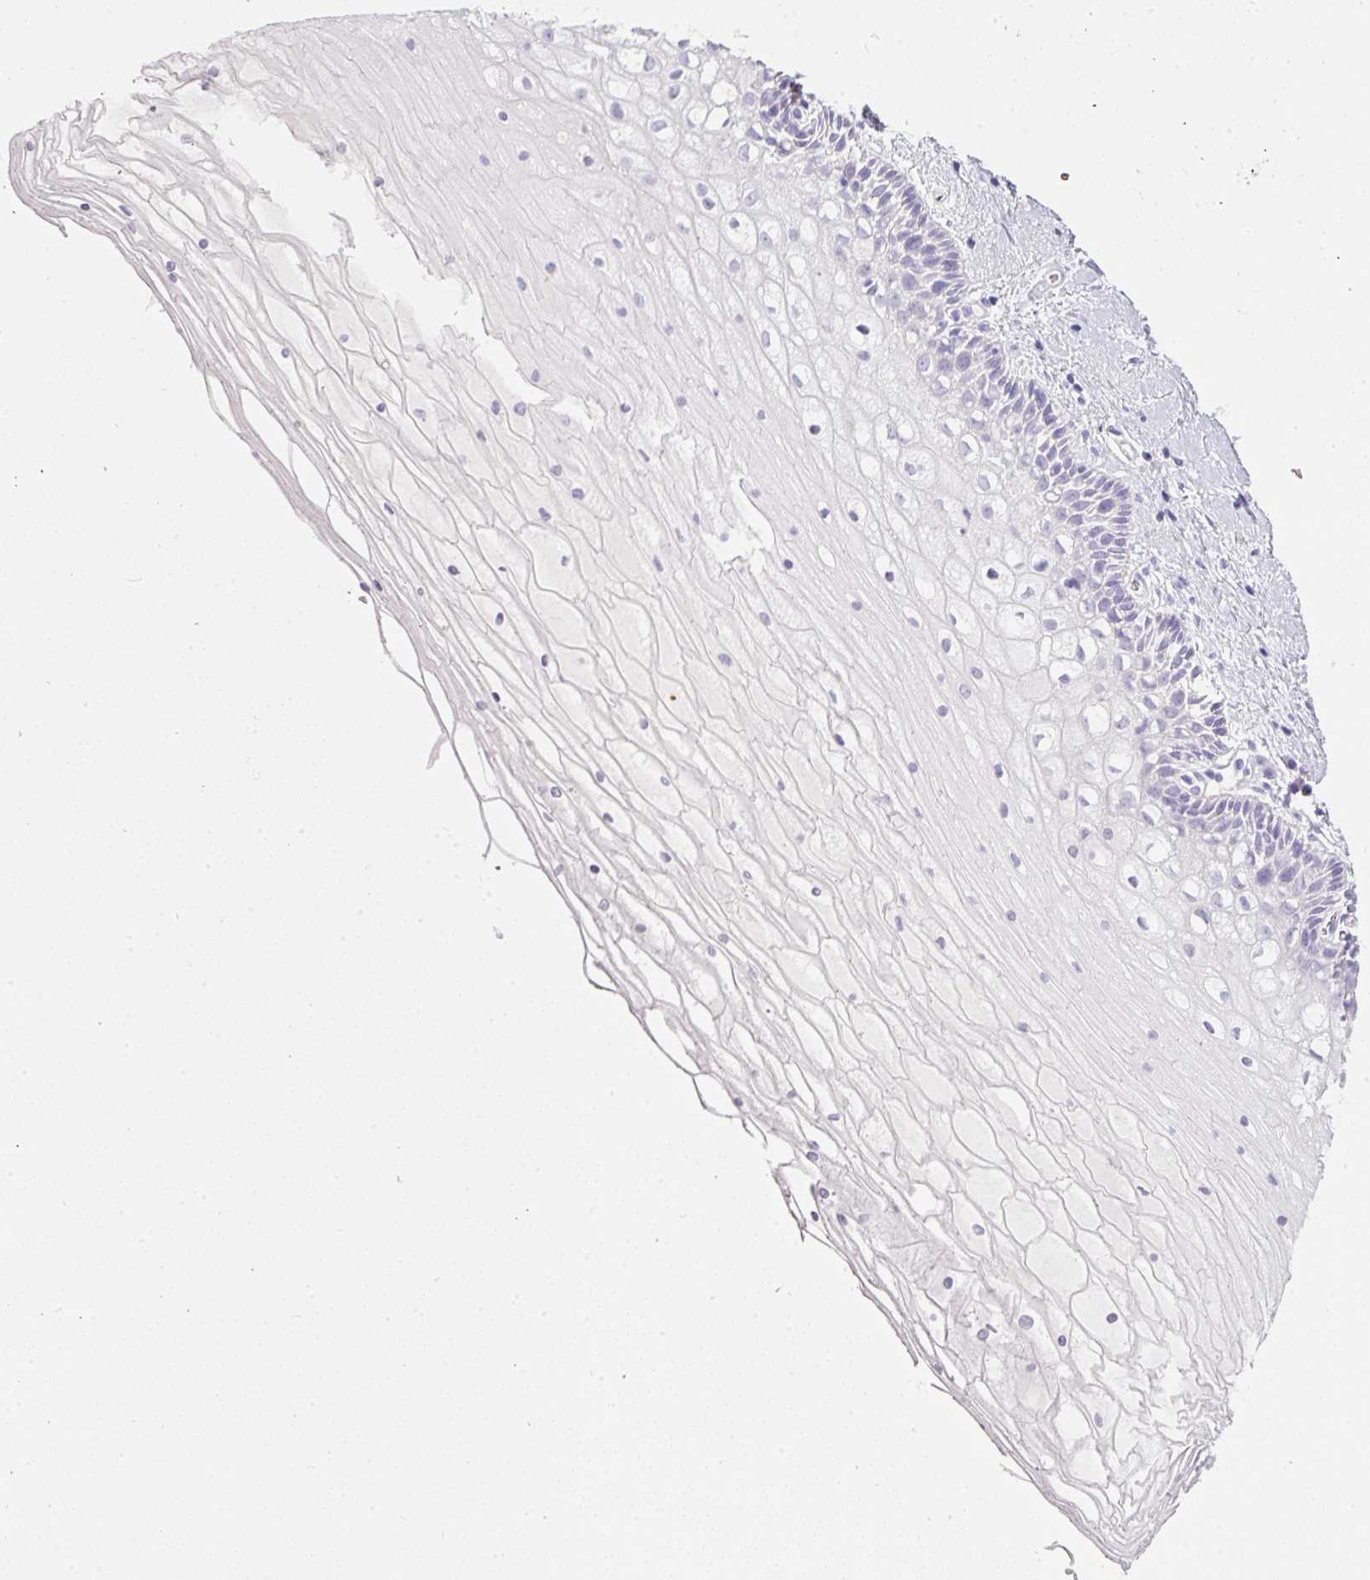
{"staining": {"intensity": "negative", "quantity": "none", "location": "none"}, "tissue": "cervix", "cell_type": "Glandular cells", "image_type": "normal", "snomed": [{"axis": "morphology", "description": "Normal tissue, NOS"}, {"axis": "topography", "description": "Cervix"}], "caption": "DAB immunohistochemical staining of unremarkable cervix exhibits no significant expression in glandular cells.", "gene": "SLC2A2", "patient": {"sex": "female", "age": 36}}